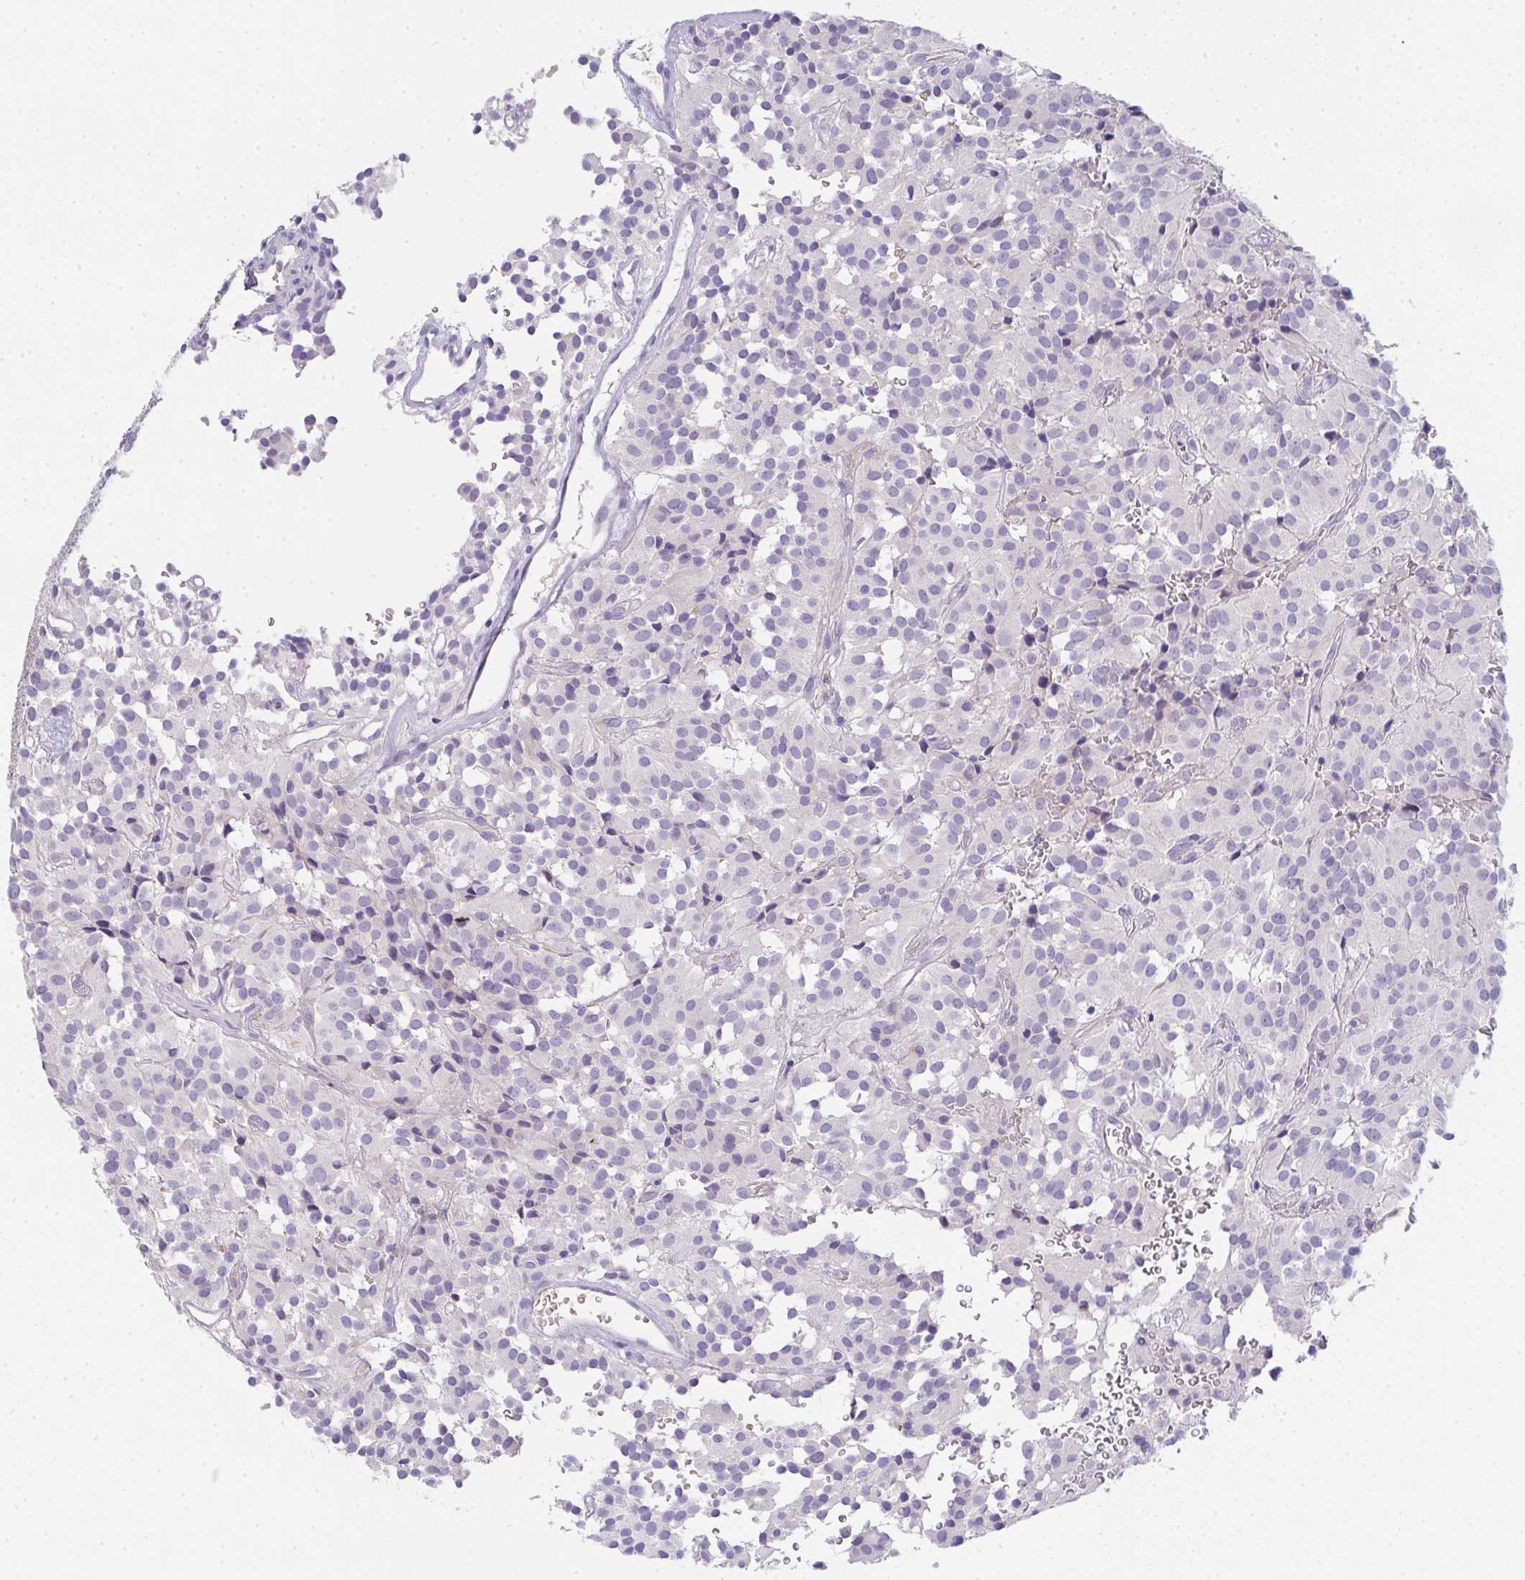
{"staining": {"intensity": "negative", "quantity": "none", "location": "none"}, "tissue": "glioma", "cell_type": "Tumor cells", "image_type": "cancer", "snomed": [{"axis": "morphology", "description": "Glioma, malignant, Low grade"}, {"axis": "topography", "description": "Brain"}], "caption": "IHC image of neoplastic tissue: human glioma stained with DAB reveals no significant protein expression in tumor cells.", "gene": "CACNA1S", "patient": {"sex": "male", "age": 42}}